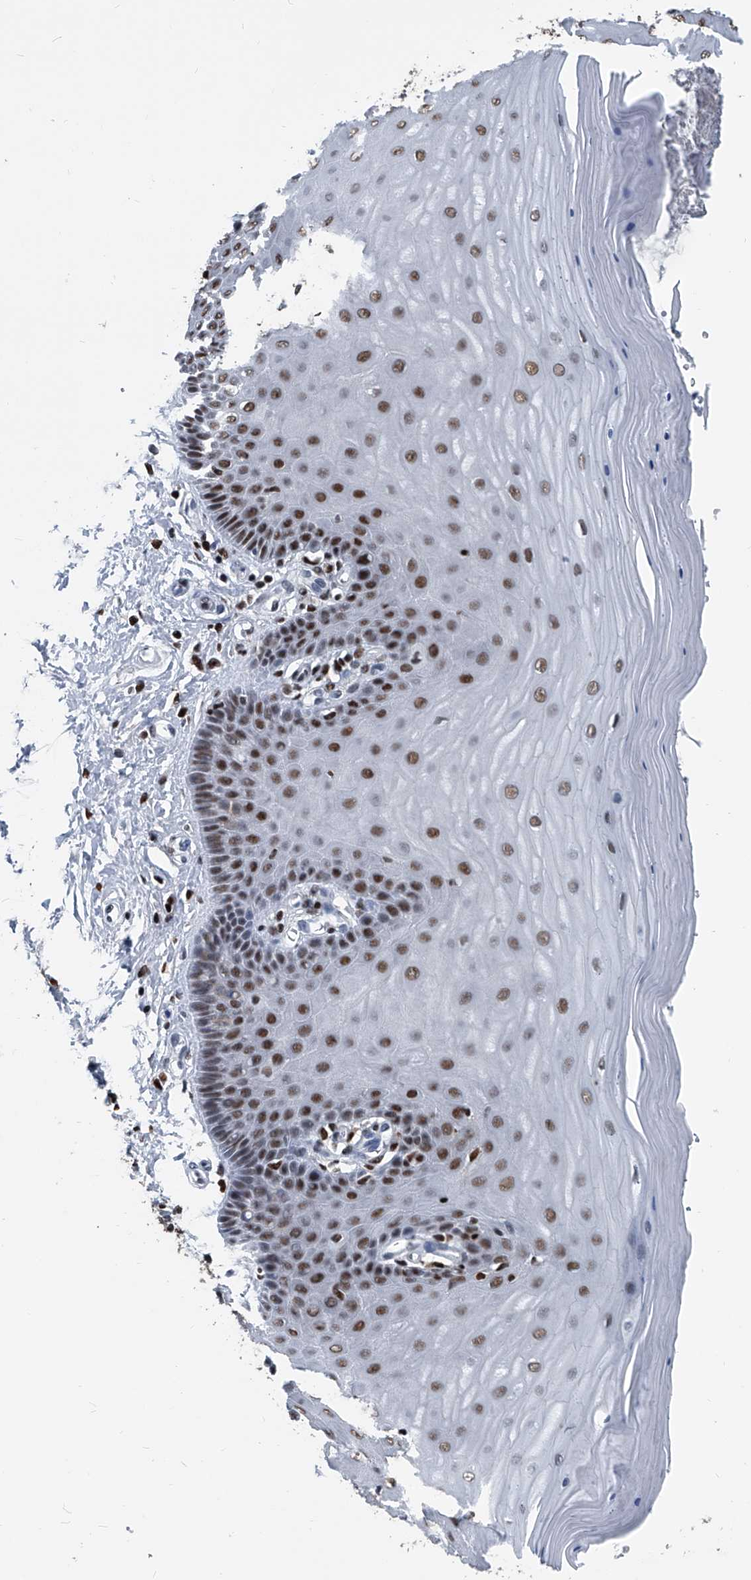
{"staining": {"intensity": "strong", "quantity": ">75%", "location": "cytoplasmic/membranous,nuclear"}, "tissue": "cervix", "cell_type": "Glandular cells", "image_type": "normal", "snomed": [{"axis": "morphology", "description": "Normal tissue, NOS"}, {"axis": "topography", "description": "Cervix"}], "caption": "This photomicrograph reveals immunohistochemistry staining of unremarkable cervix, with high strong cytoplasmic/membranous,nuclear expression in approximately >75% of glandular cells.", "gene": "FKBP5", "patient": {"sex": "female", "age": 55}}